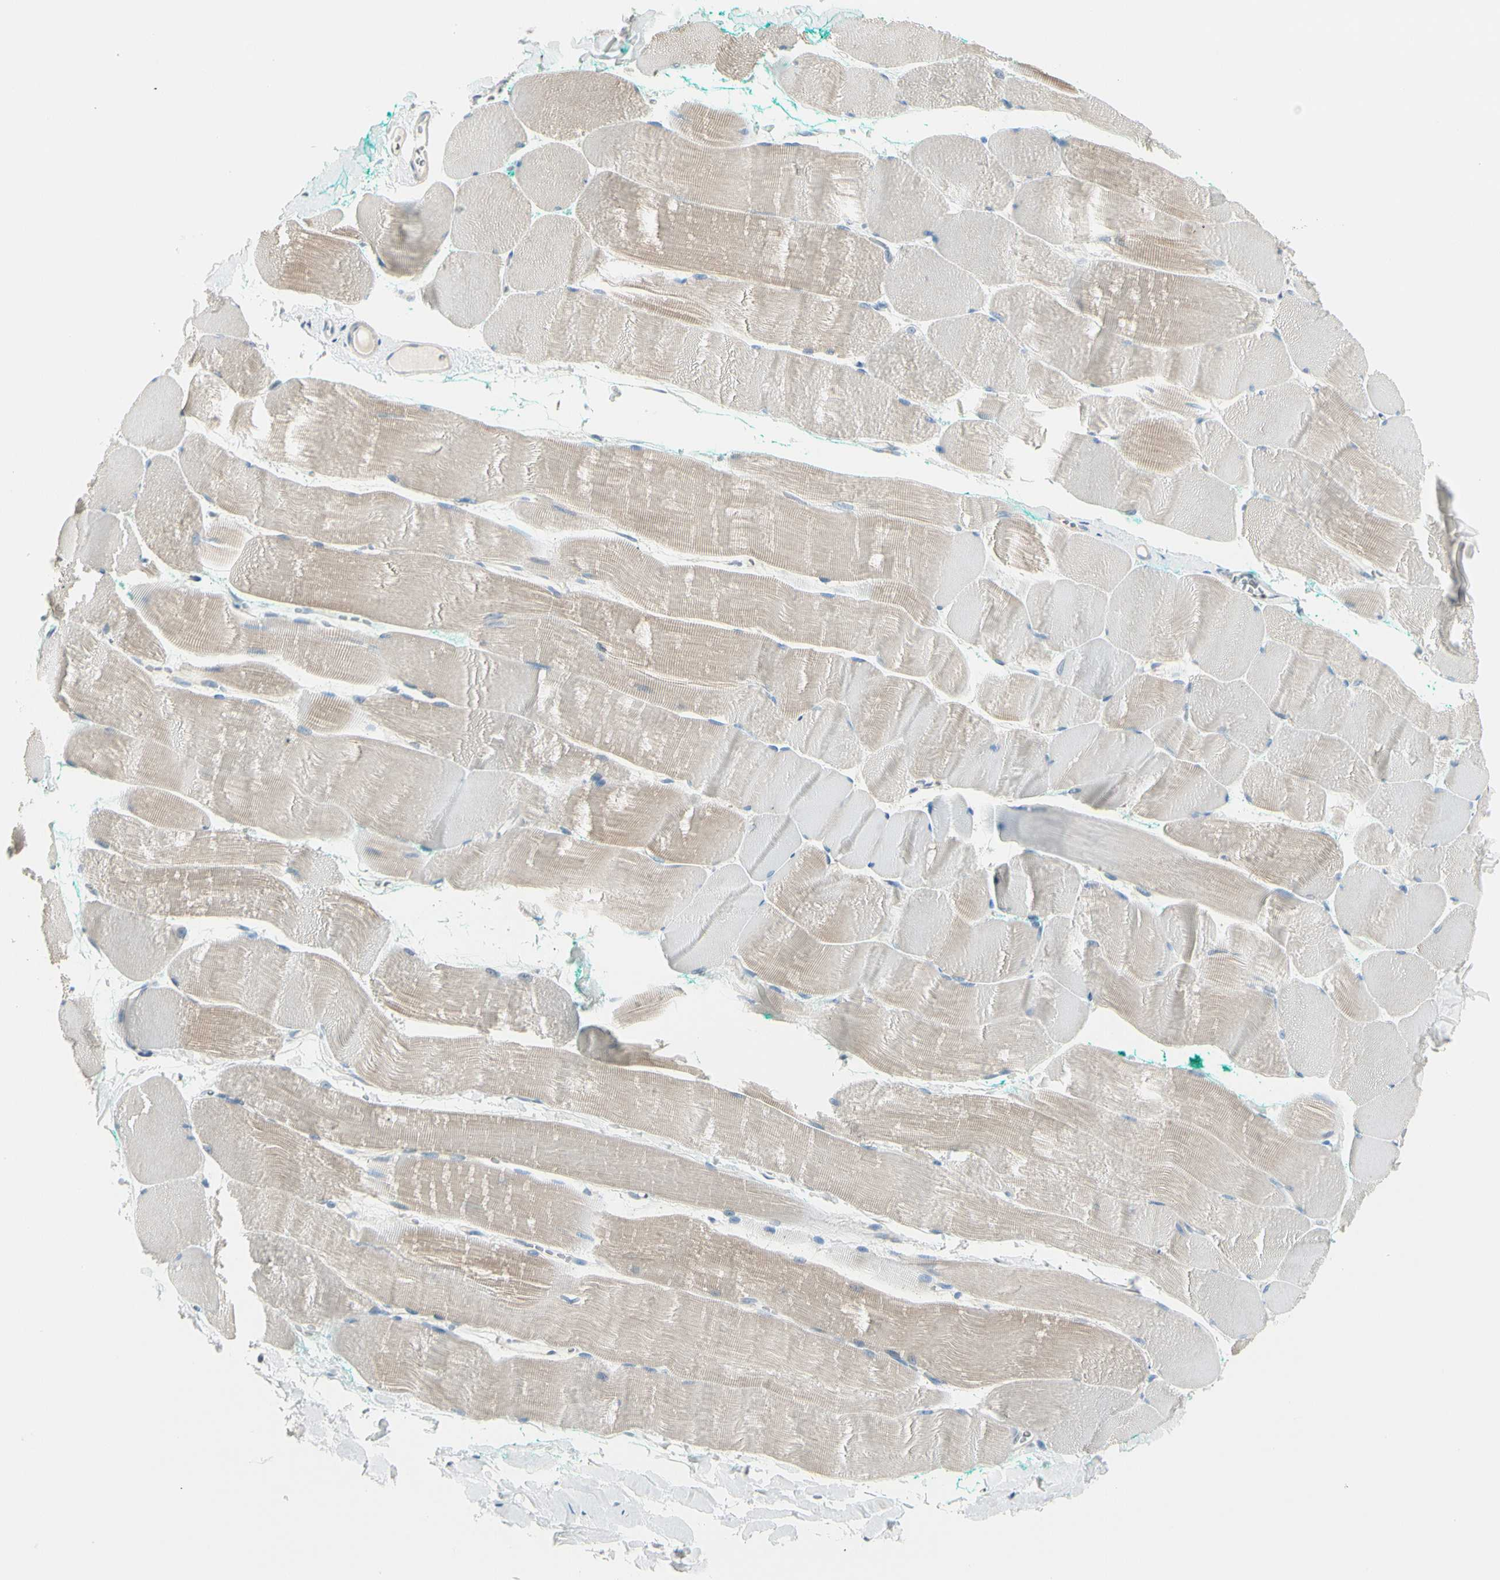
{"staining": {"intensity": "weak", "quantity": "25%-75%", "location": "cytoplasmic/membranous"}, "tissue": "skeletal muscle", "cell_type": "Myocytes", "image_type": "normal", "snomed": [{"axis": "morphology", "description": "Normal tissue, NOS"}, {"axis": "morphology", "description": "Squamous cell carcinoma, NOS"}, {"axis": "topography", "description": "Skeletal muscle"}], "caption": "High-magnification brightfield microscopy of normal skeletal muscle stained with DAB (brown) and counterstained with hematoxylin (blue). myocytes exhibit weak cytoplasmic/membranous positivity is appreciated in about25%-75% of cells. (DAB IHC with brightfield microscopy, high magnification).", "gene": "DUSP12", "patient": {"sex": "male", "age": 51}}